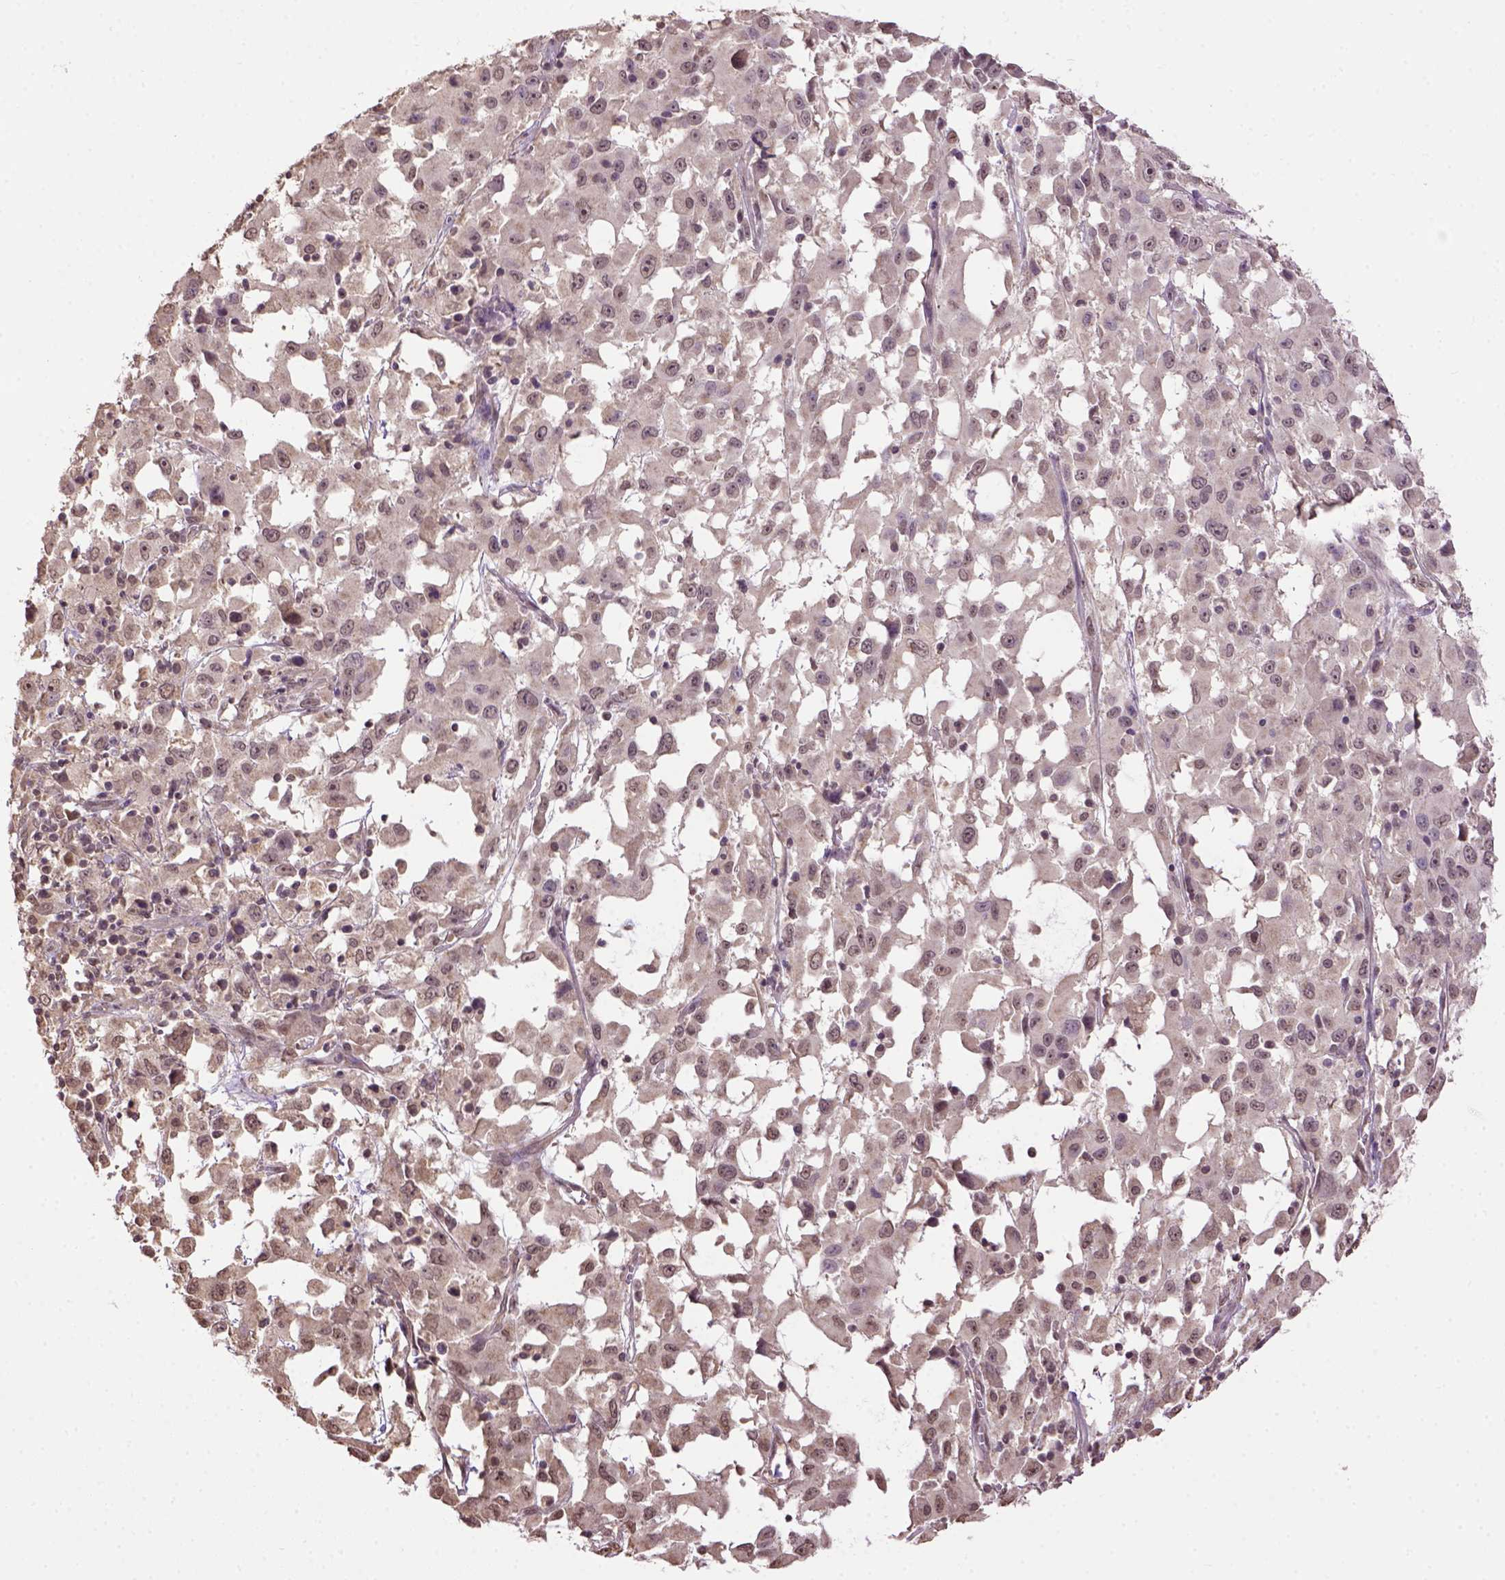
{"staining": {"intensity": "weak", "quantity": "25%-75%", "location": "cytoplasmic/membranous"}, "tissue": "melanoma", "cell_type": "Tumor cells", "image_type": "cancer", "snomed": [{"axis": "morphology", "description": "Malignant melanoma, Metastatic site"}, {"axis": "topography", "description": "Soft tissue"}], "caption": "Protein expression analysis of human melanoma reveals weak cytoplasmic/membranous expression in approximately 25%-75% of tumor cells.", "gene": "WDR17", "patient": {"sex": "male", "age": 50}}